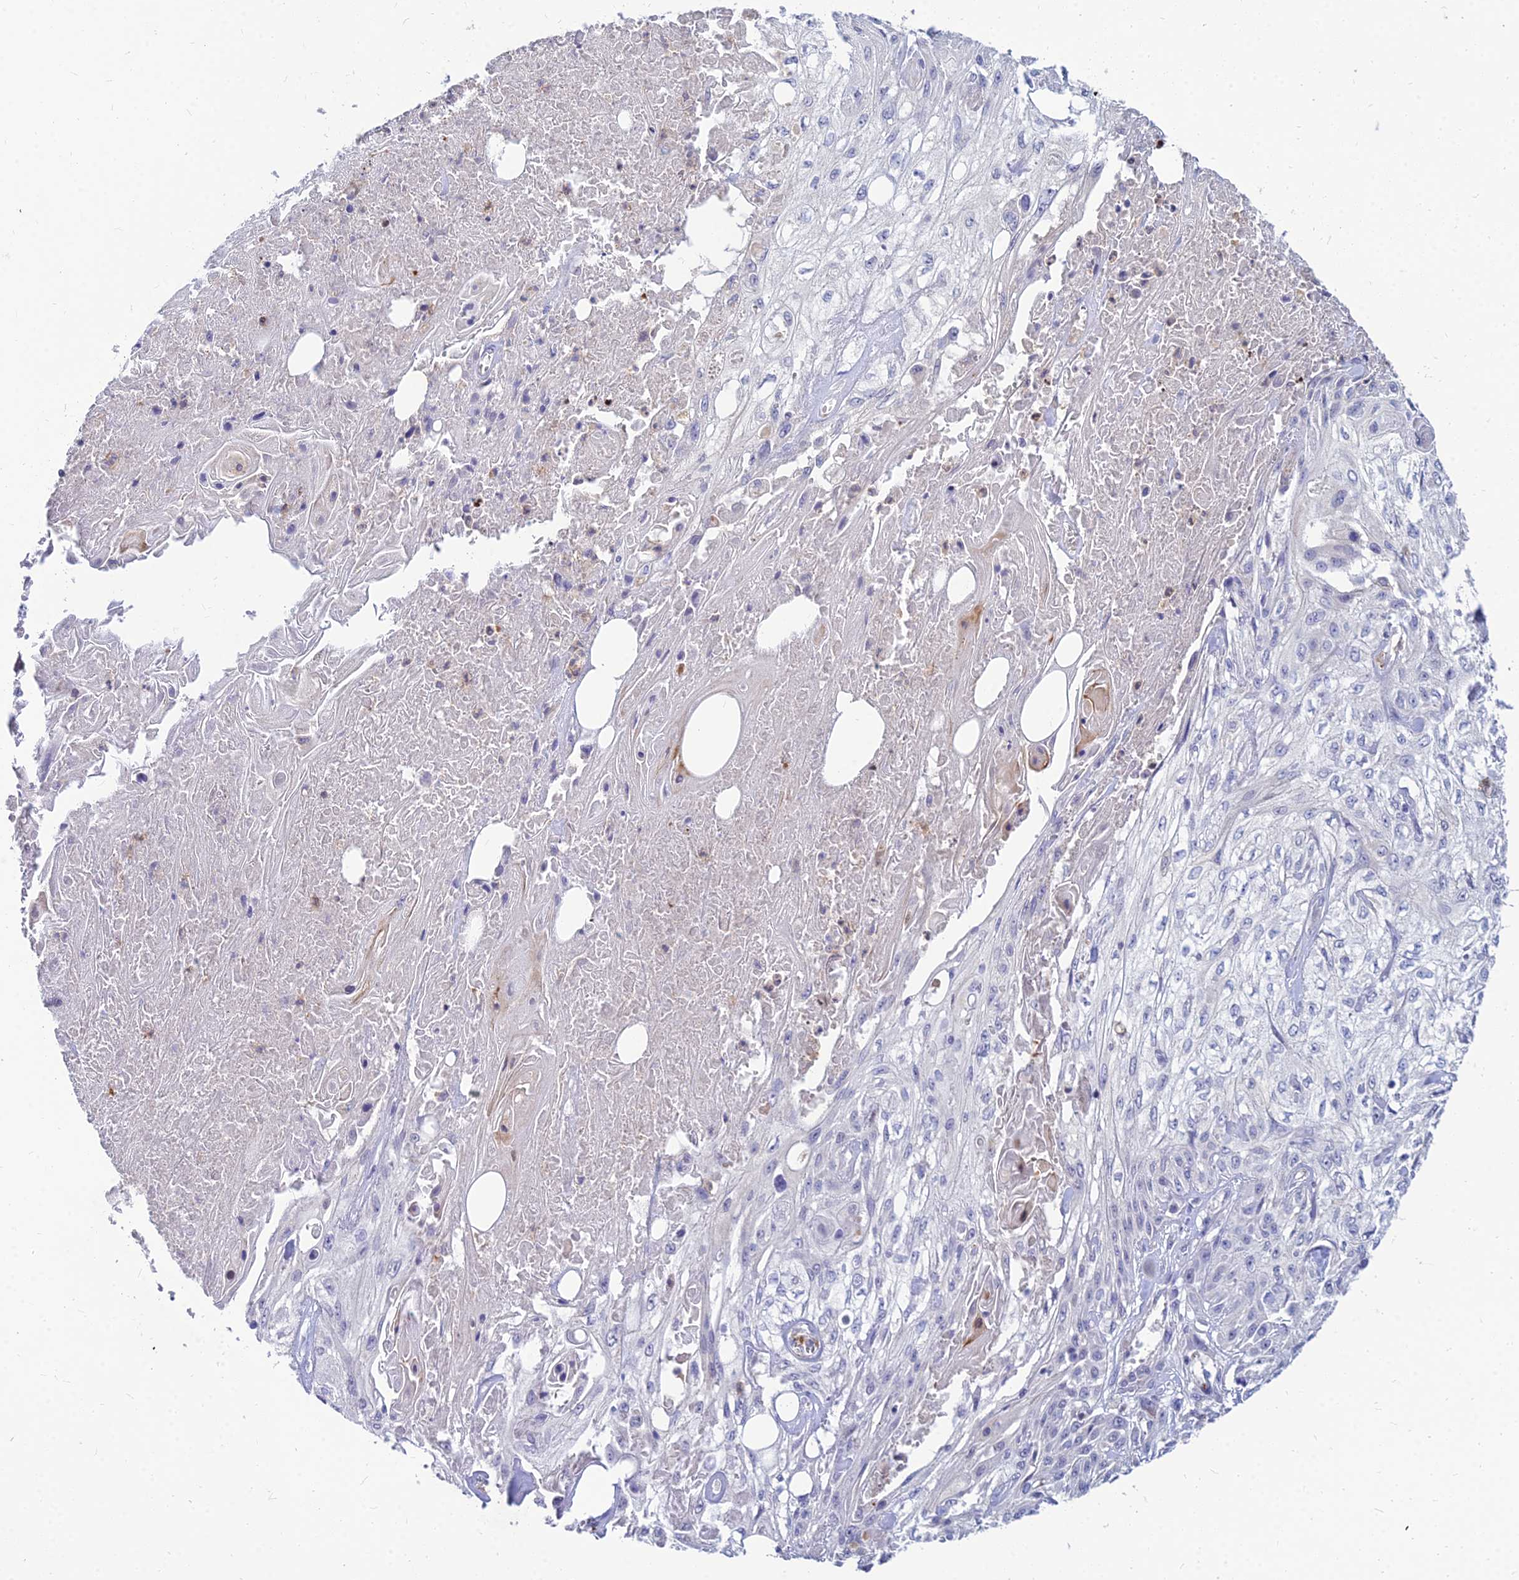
{"staining": {"intensity": "negative", "quantity": "none", "location": "none"}, "tissue": "skin cancer", "cell_type": "Tumor cells", "image_type": "cancer", "snomed": [{"axis": "morphology", "description": "Squamous cell carcinoma, NOS"}, {"axis": "morphology", "description": "Squamous cell carcinoma, metastatic, NOS"}, {"axis": "topography", "description": "Skin"}, {"axis": "topography", "description": "Lymph node"}], "caption": "This is a histopathology image of immunohistochemistry (IHC) staining of squamous cell carcinoma (skin), which shows no expression in tumor cells. (DAB immunohistochemistry, high magnification).", "gene": "GOLGA6D", "patient": {"sex": "male", "age": 75}}